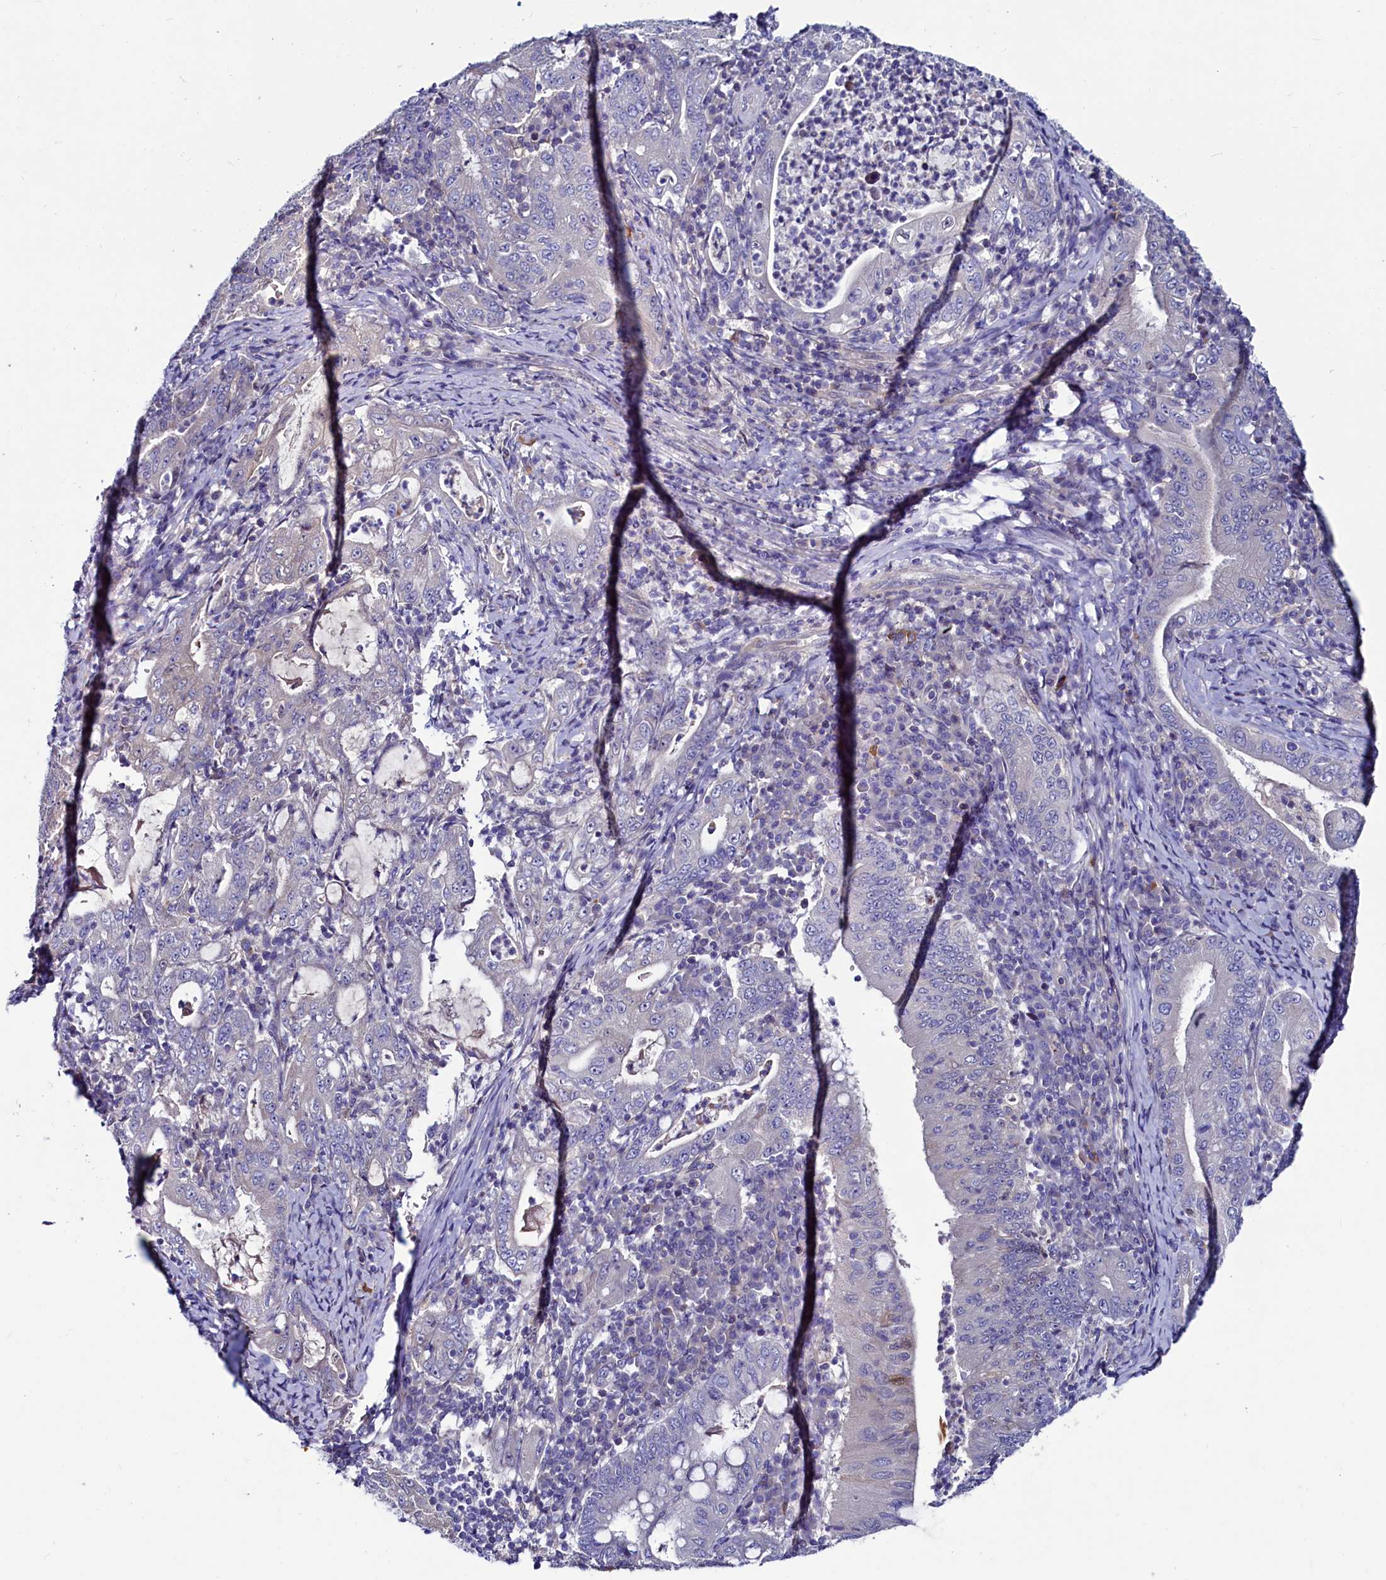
{"staining": {"intensity": "negative", "quantity": "none", "location": "none"}, "tissue": "stomach cancer", "cell_type": "Tumor cells", "image_type": "cancer", "snomed": [{"axis": "morphology", "description": "Normal tissue, NOS"}, {"axis": "morphology", "description": "Adenocarcinoma, NOS"}, {"axis": "topography", "description": "Esophagus"}, {"axis": "topography", "description": "Stomach, upper"}, {"axis": "topography", "description": "Peripheral nerve tissue"}], "caption": "This image is of stomach adenocarcinoma stained with immunohistochemistry (IHC) to label a protein in brown with the nuclei are counter-stained blue. There is no staining in tumor cells.", "gene": "ASTE1", "patient": {"sex": "male", "age": 62}}